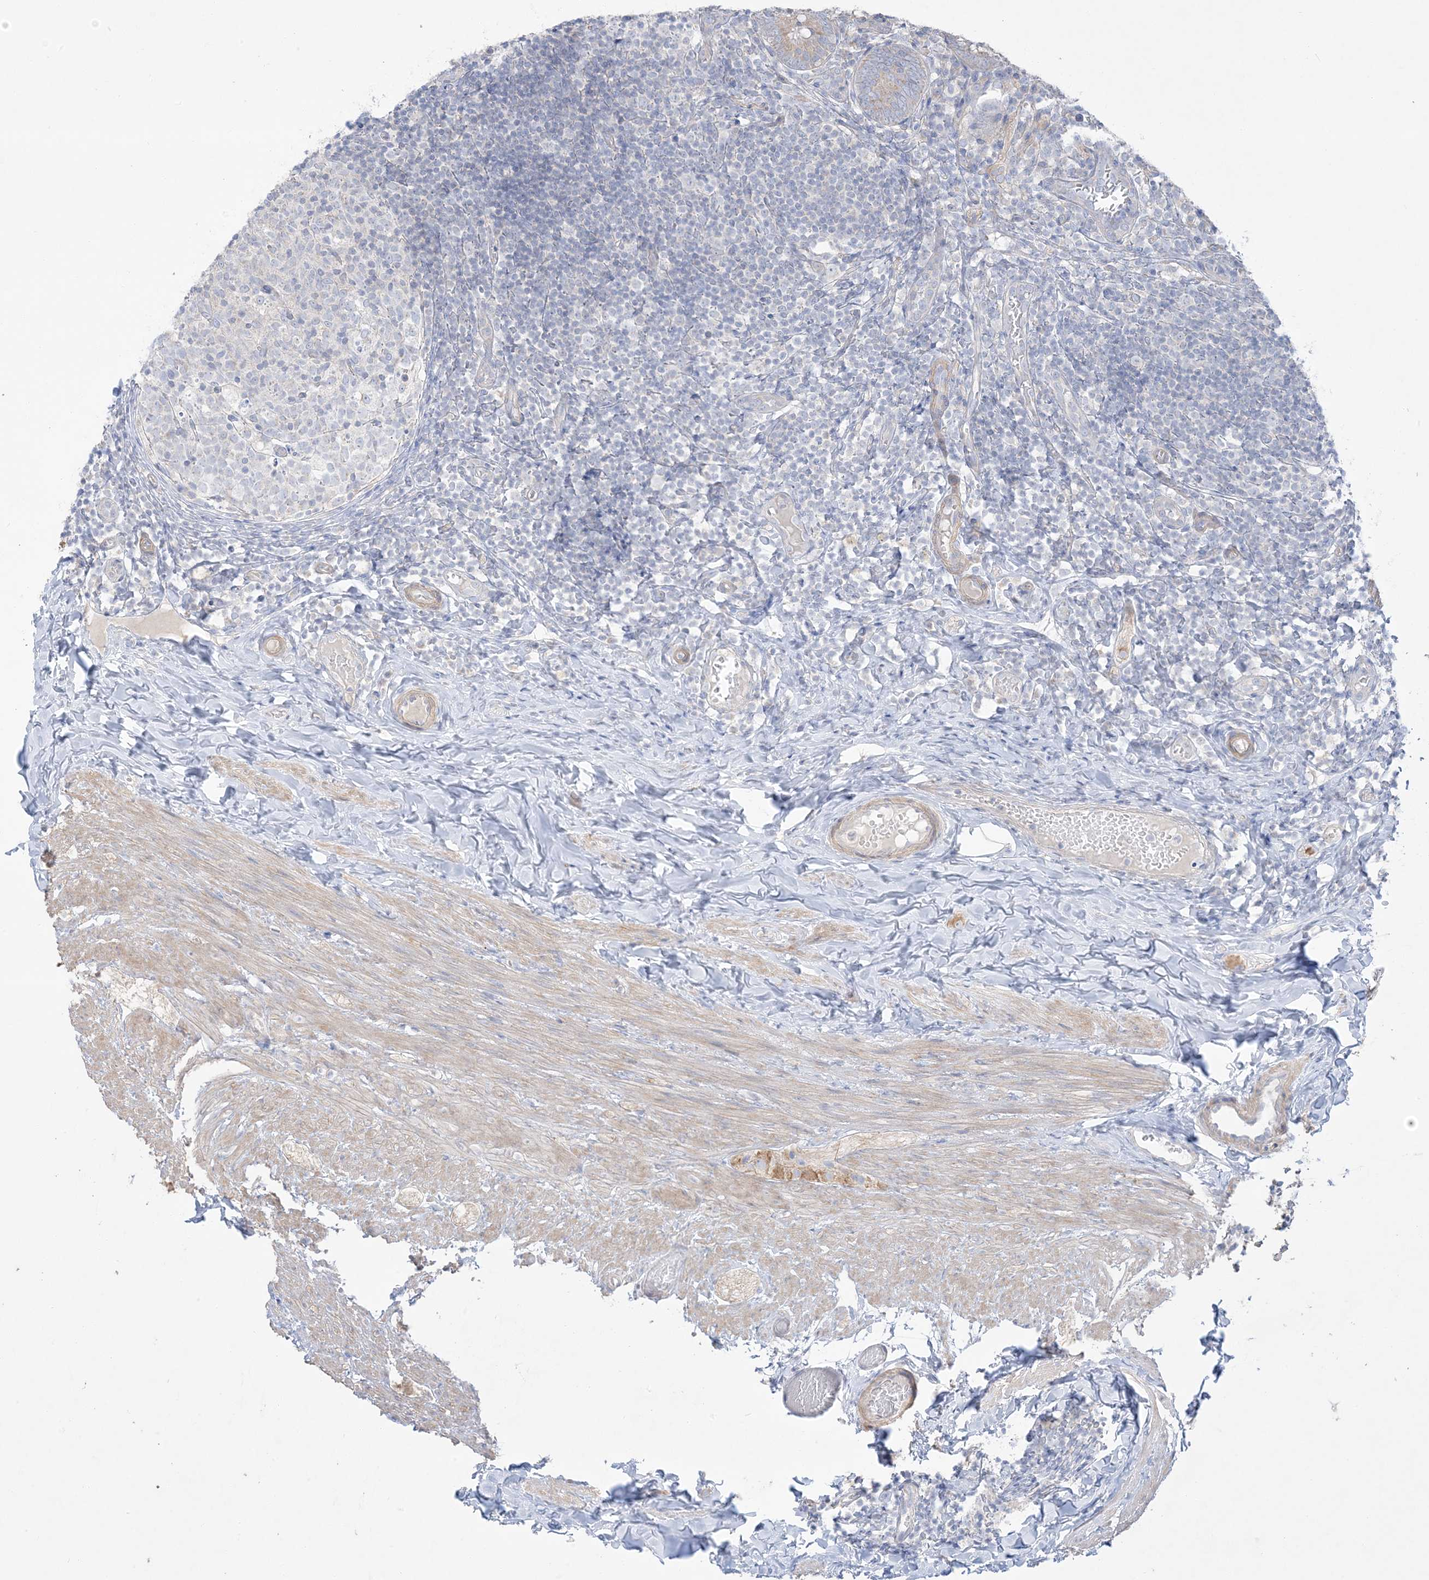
{"staining": {"intensity": "weak", "quantity": "<25%", "location": "cytoplasmic/membranous"}, "tissue": "appendix", "cell_type": "Glandular cells", "image_type": "normal", "snomed": [{"axis": "morphology", "description": "Normal tissue, NOS"}, {"axis": "topography", "description": "Appendix"}], "caption": "DAB (3,3'-diaminobenzidine) immunohistochemical staining of unremarkable human appendix reveals no significant positivity in glandular cells. (DAB (3,3'-diaminobenzidine) IHC, high magnification).", "gene": "FAM184A", "patient": {"sex": "male", "age": 8}}